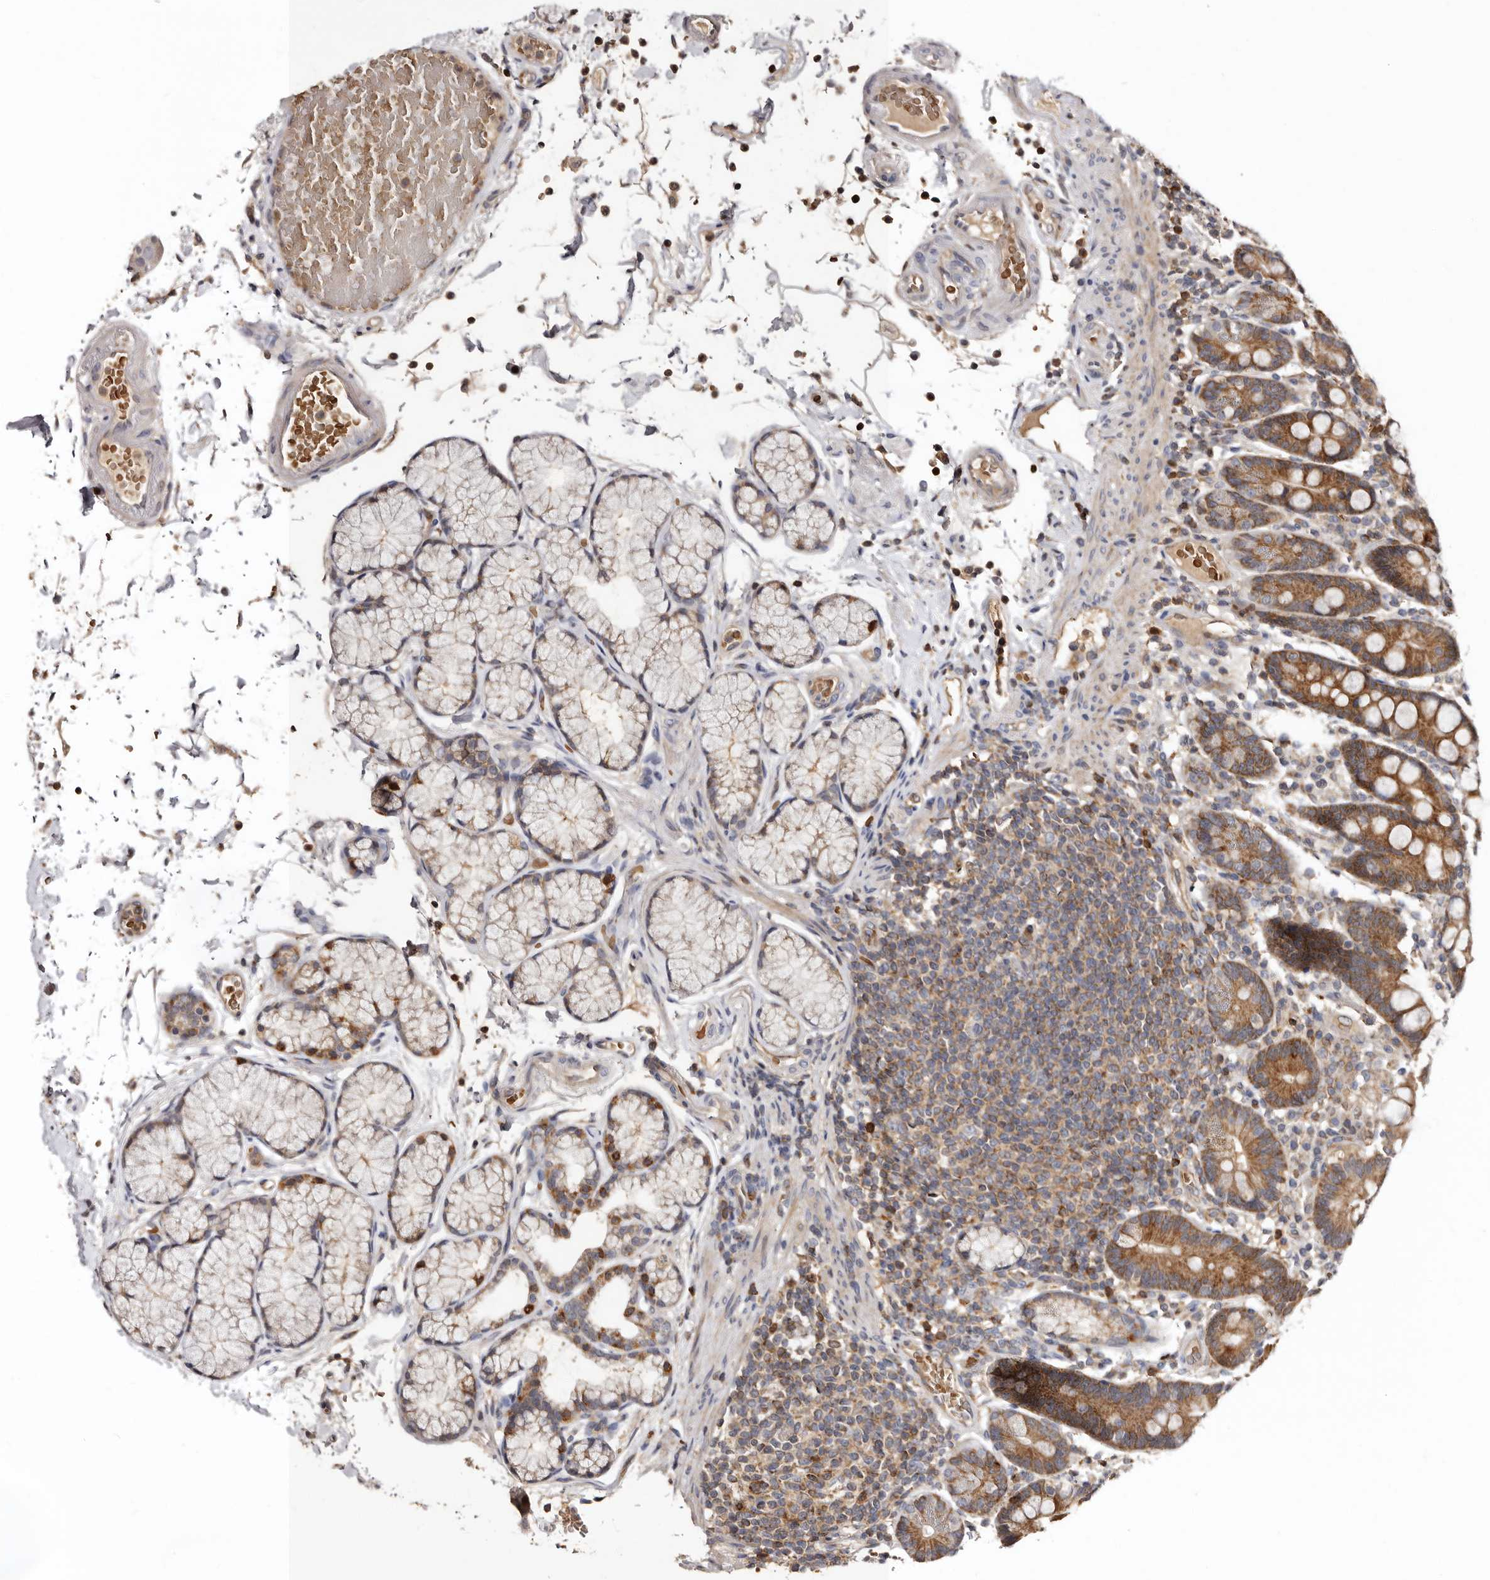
{"staining": {"intensity": "strong", "quantity": ">75%", "location": "cytoplasmic/membranous"}, "tissue": "duodenum", "cell_type": "Glandular cells", "image_type": "normal", "snomed": [{"axis": "morphology", "description": "Normal tissue, NOS"}, {"axis": "topography", "description": "Small intestine, NOS"}], "caption": "A high-resolution photomicrograph shows immunohistochemistry staining of normal duodenum, which reveals strong cytoplasmic/membranous staining in approximately >75% of glandular cells.", "gene": "BAX", "patient": {"sex": "female", "age": 71}}